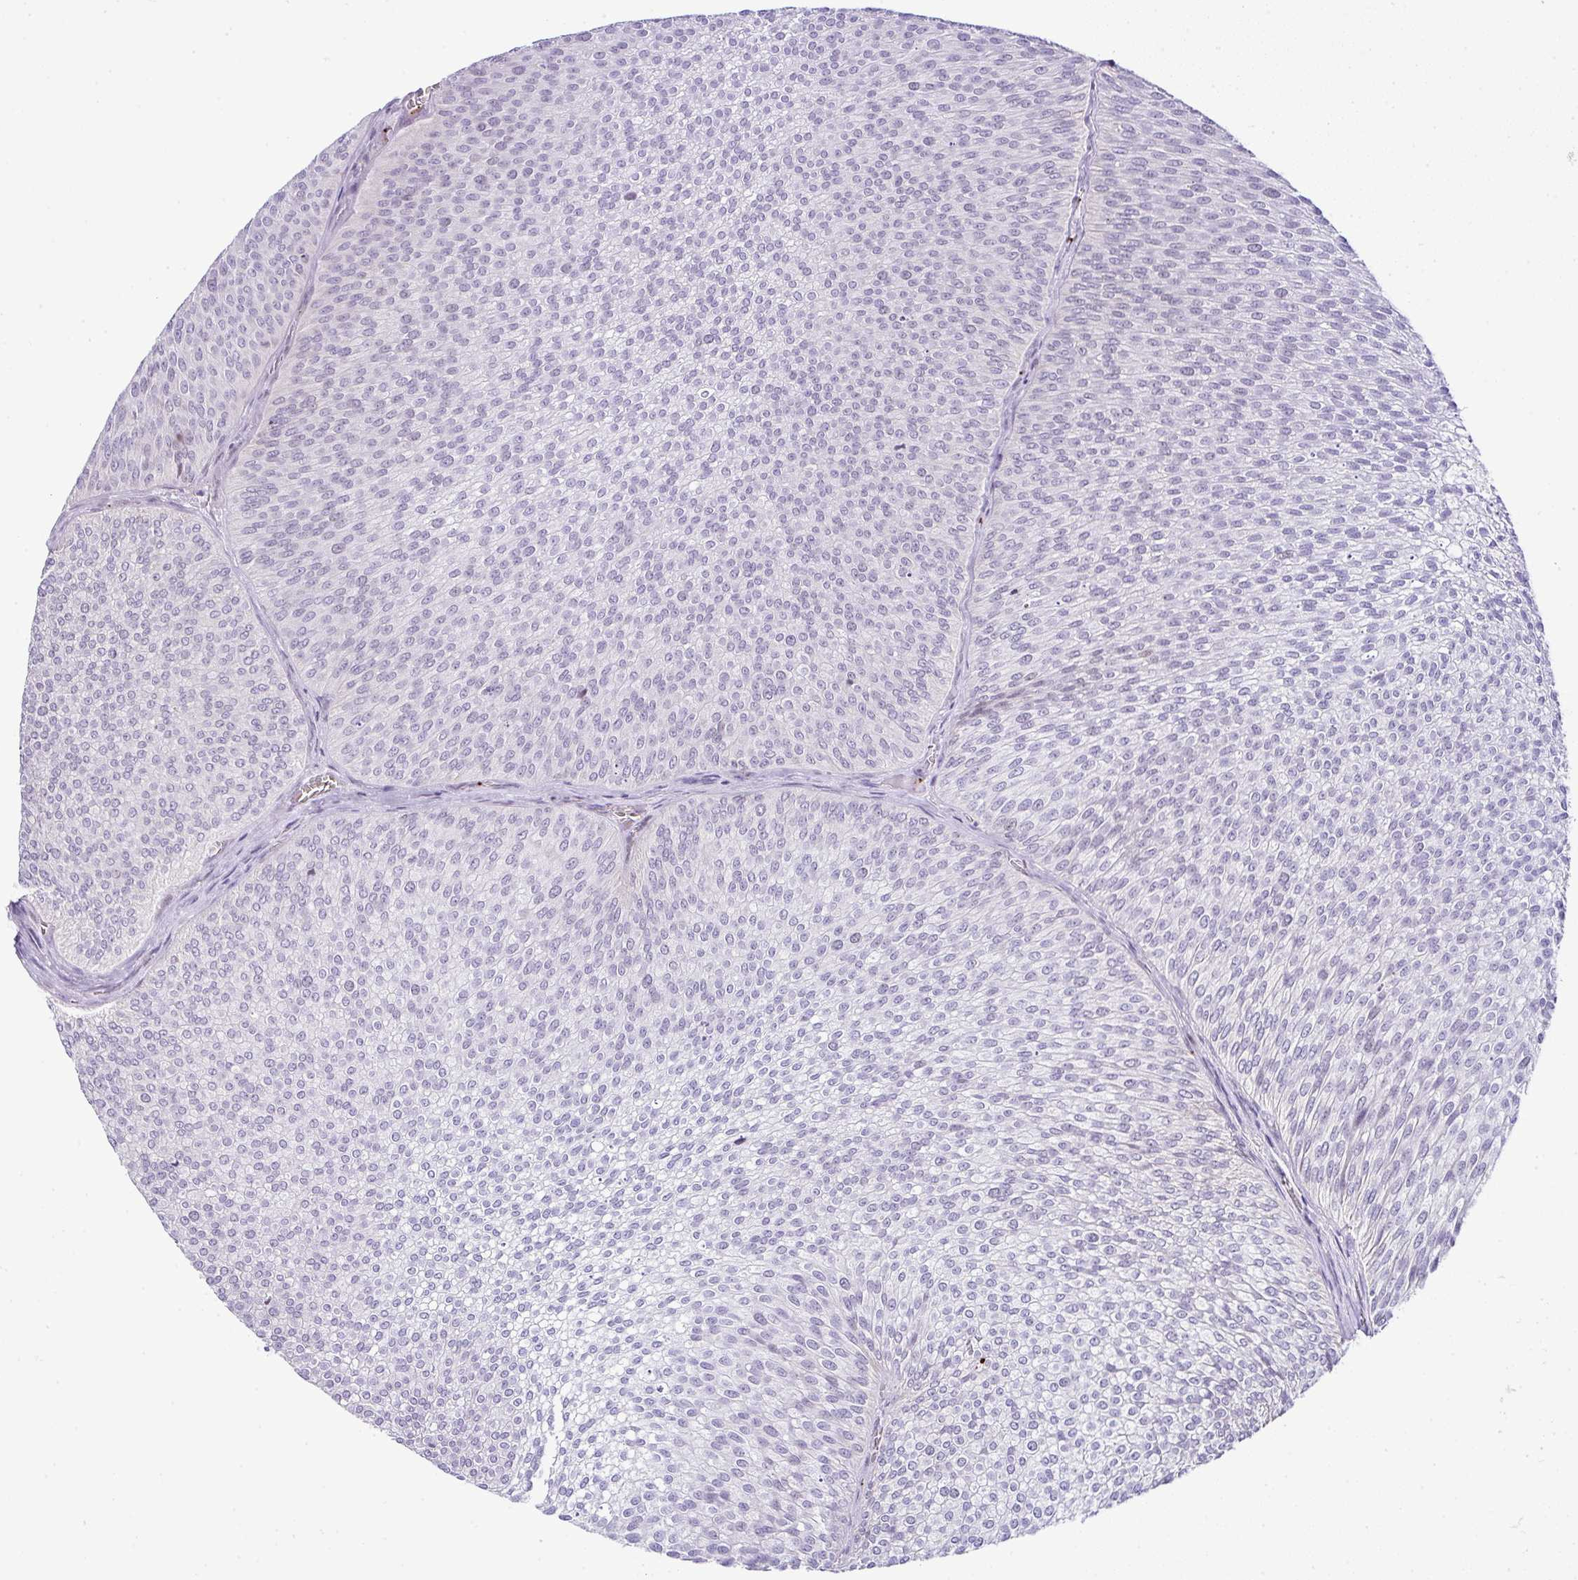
{"staining": {"intensity": "negative", "quantity": "none", "location": "none"}, "tissue": "urothelial cancer", "cell_type": "Tumor cells", "image_type": "cancer", "snomed": [{"axis": "morphology", "description": "Urothelial carcinoma, Low grade"}, {"axis": "topography", "description": "Urinary bladder"}], "caption": "IHC photomicrograph of neoplastic tissue: human urothelial cancer stained with DAB (3,3'-diaminobenzidine) displays no significant protein positivity in tumor cells.", "gene": "CMTM5", "patient": {"sex": "male", "age": 91}}